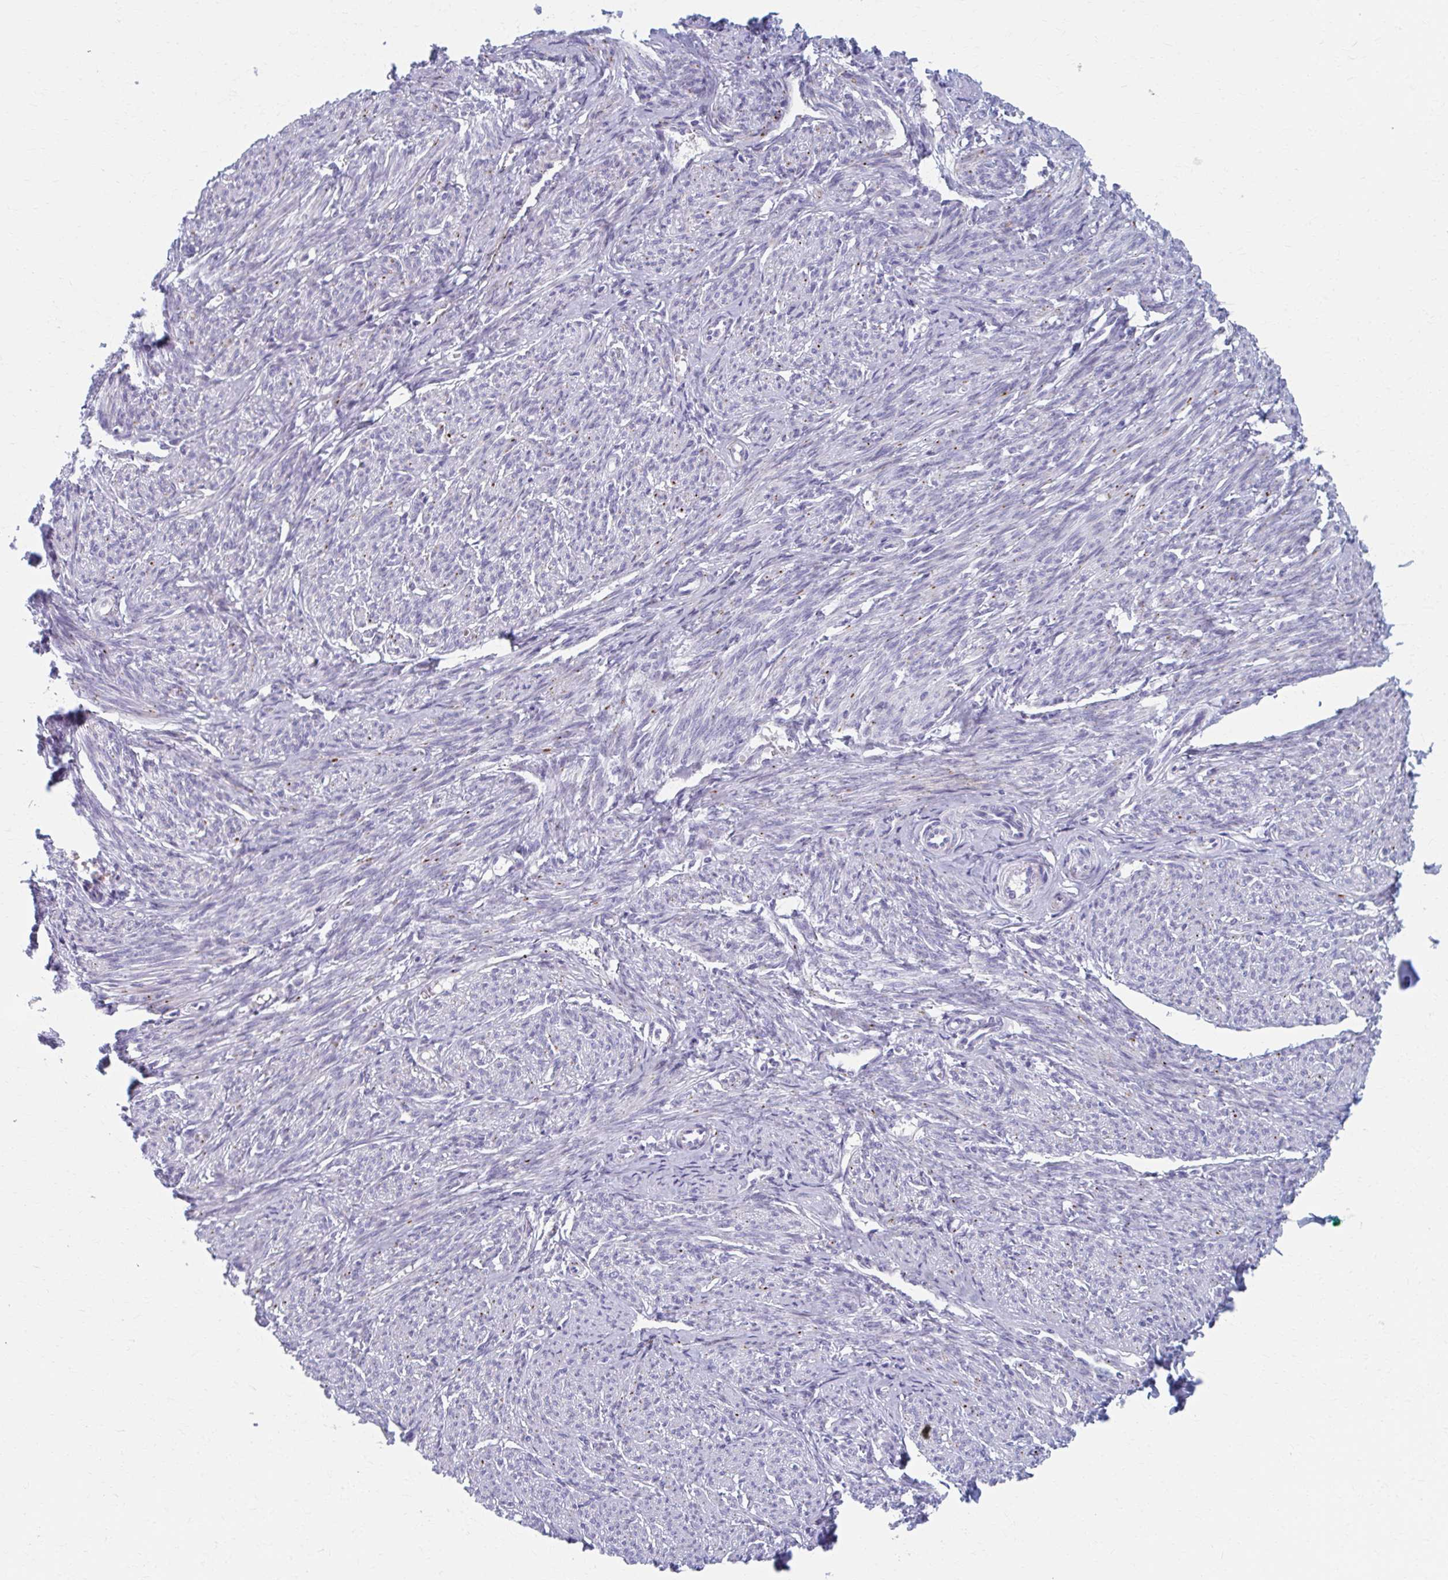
{"staining": {"intensity": "weak", "quantity": "<25%", "location": "cytoplasmic/membranous"}, "tissue": "smooth muscle", "cell_type": "Smooth muscle cells", "image_type": "normal", "snomed": [{"axis": "morphology", "description": "Normal tissue, NOS"}, {"axis": "topography", "description": "Smooth muscle"}], "caption": "Human smooth muscle stained for a protein using immunohistochemistry shows no staining in smooth muscle cells.", "gene": "OLFM2", "patient": {"sex": "female", "age": 65}}